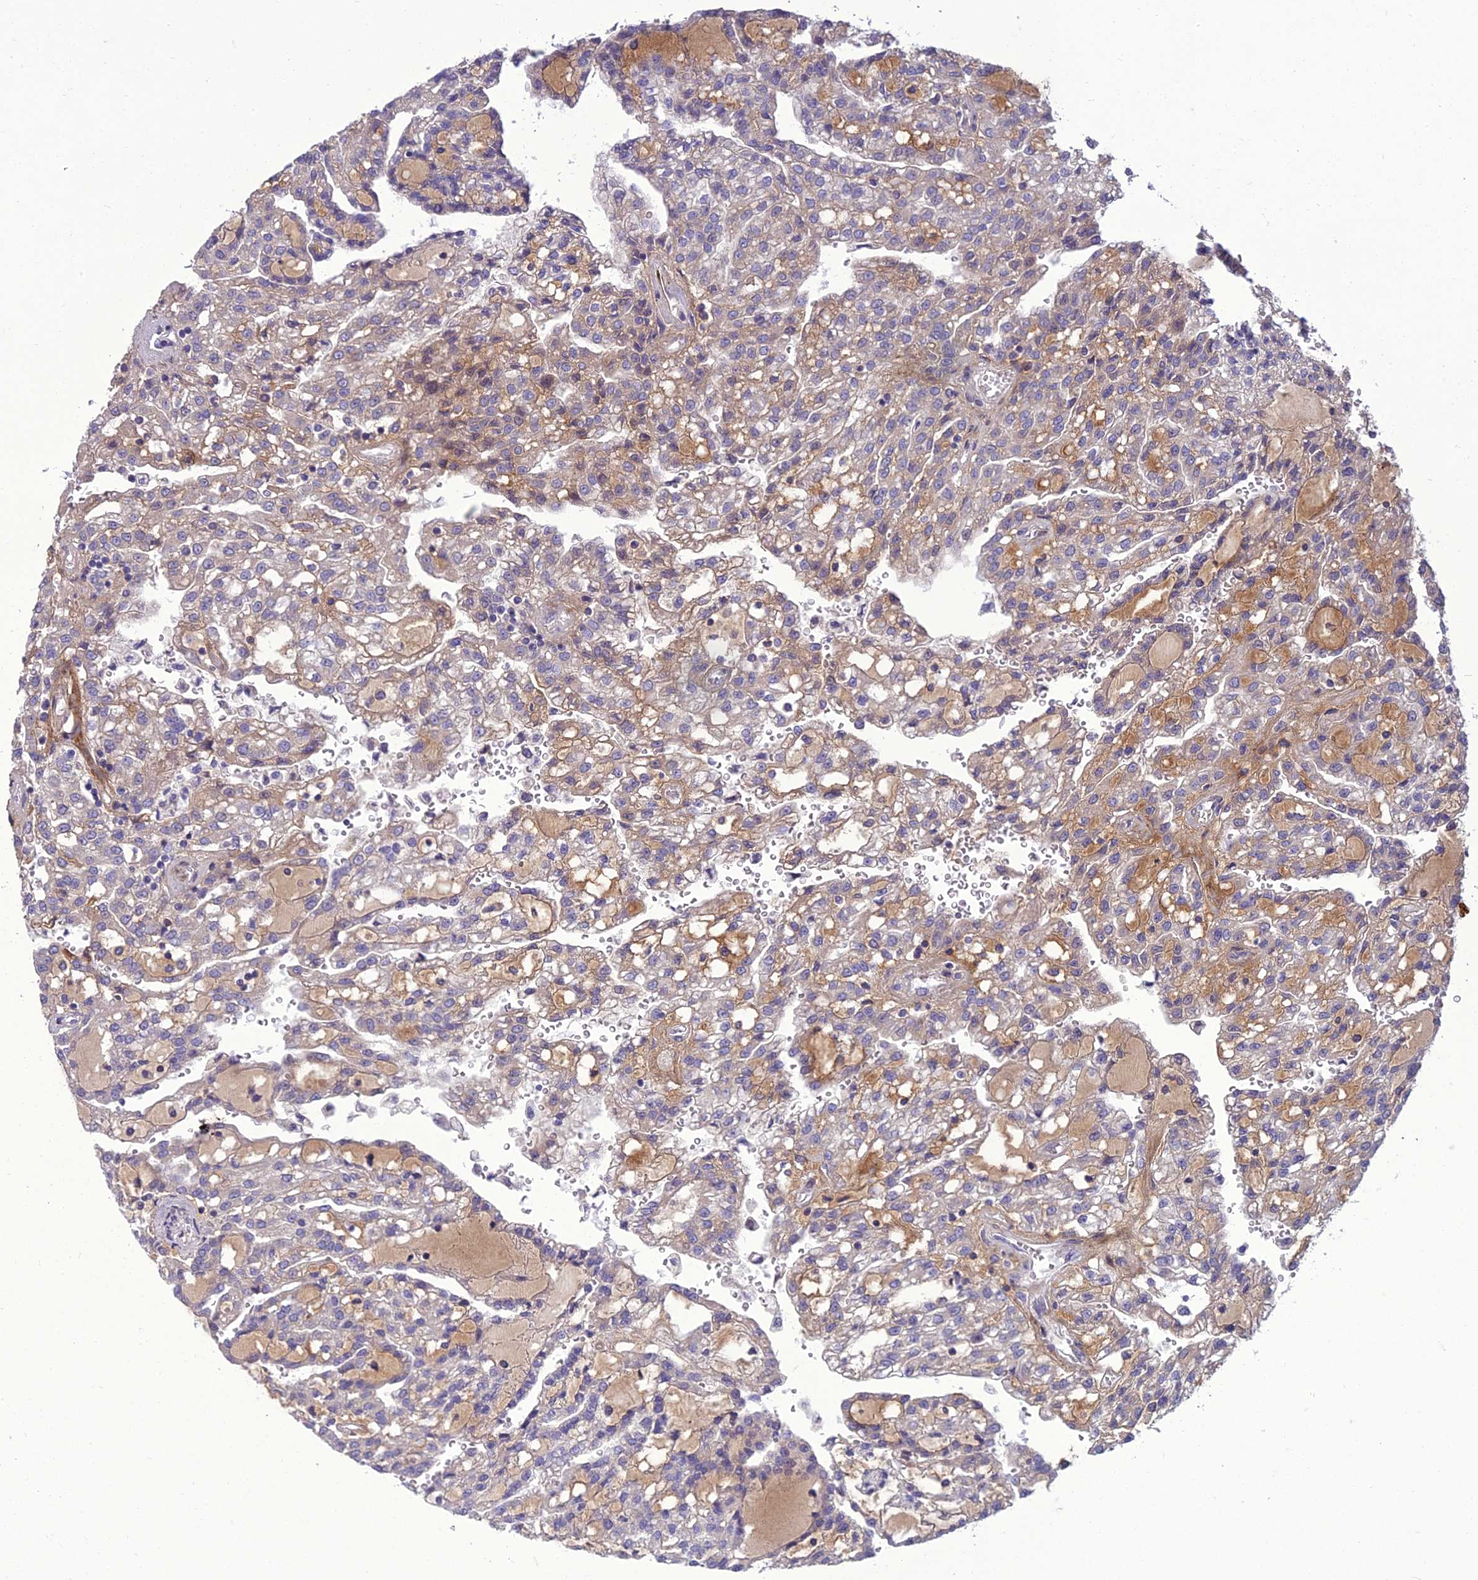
{"staining": {"intensity": "weak", "quantity": "<25%", "location": "cytoplasmic/membranous"}, "tissue": "renal cancer", "cell_type": "Tumor cells", "image_type": "cancer", "snomed": [{"axis": "morphology", "description": "Adenocarcinoma, NOS"}, {"axis": "topography", "description": "Kidney"}], "caption": "A high-resolution histopathology image shows immunohistochemistry staining of renal adenocarcinoma, which shows no significant positivity in tumor cells. Nuclei are stained in blue.", "gene": "ADIPOR2", "patient": {"sex": "male", "age": 63}}